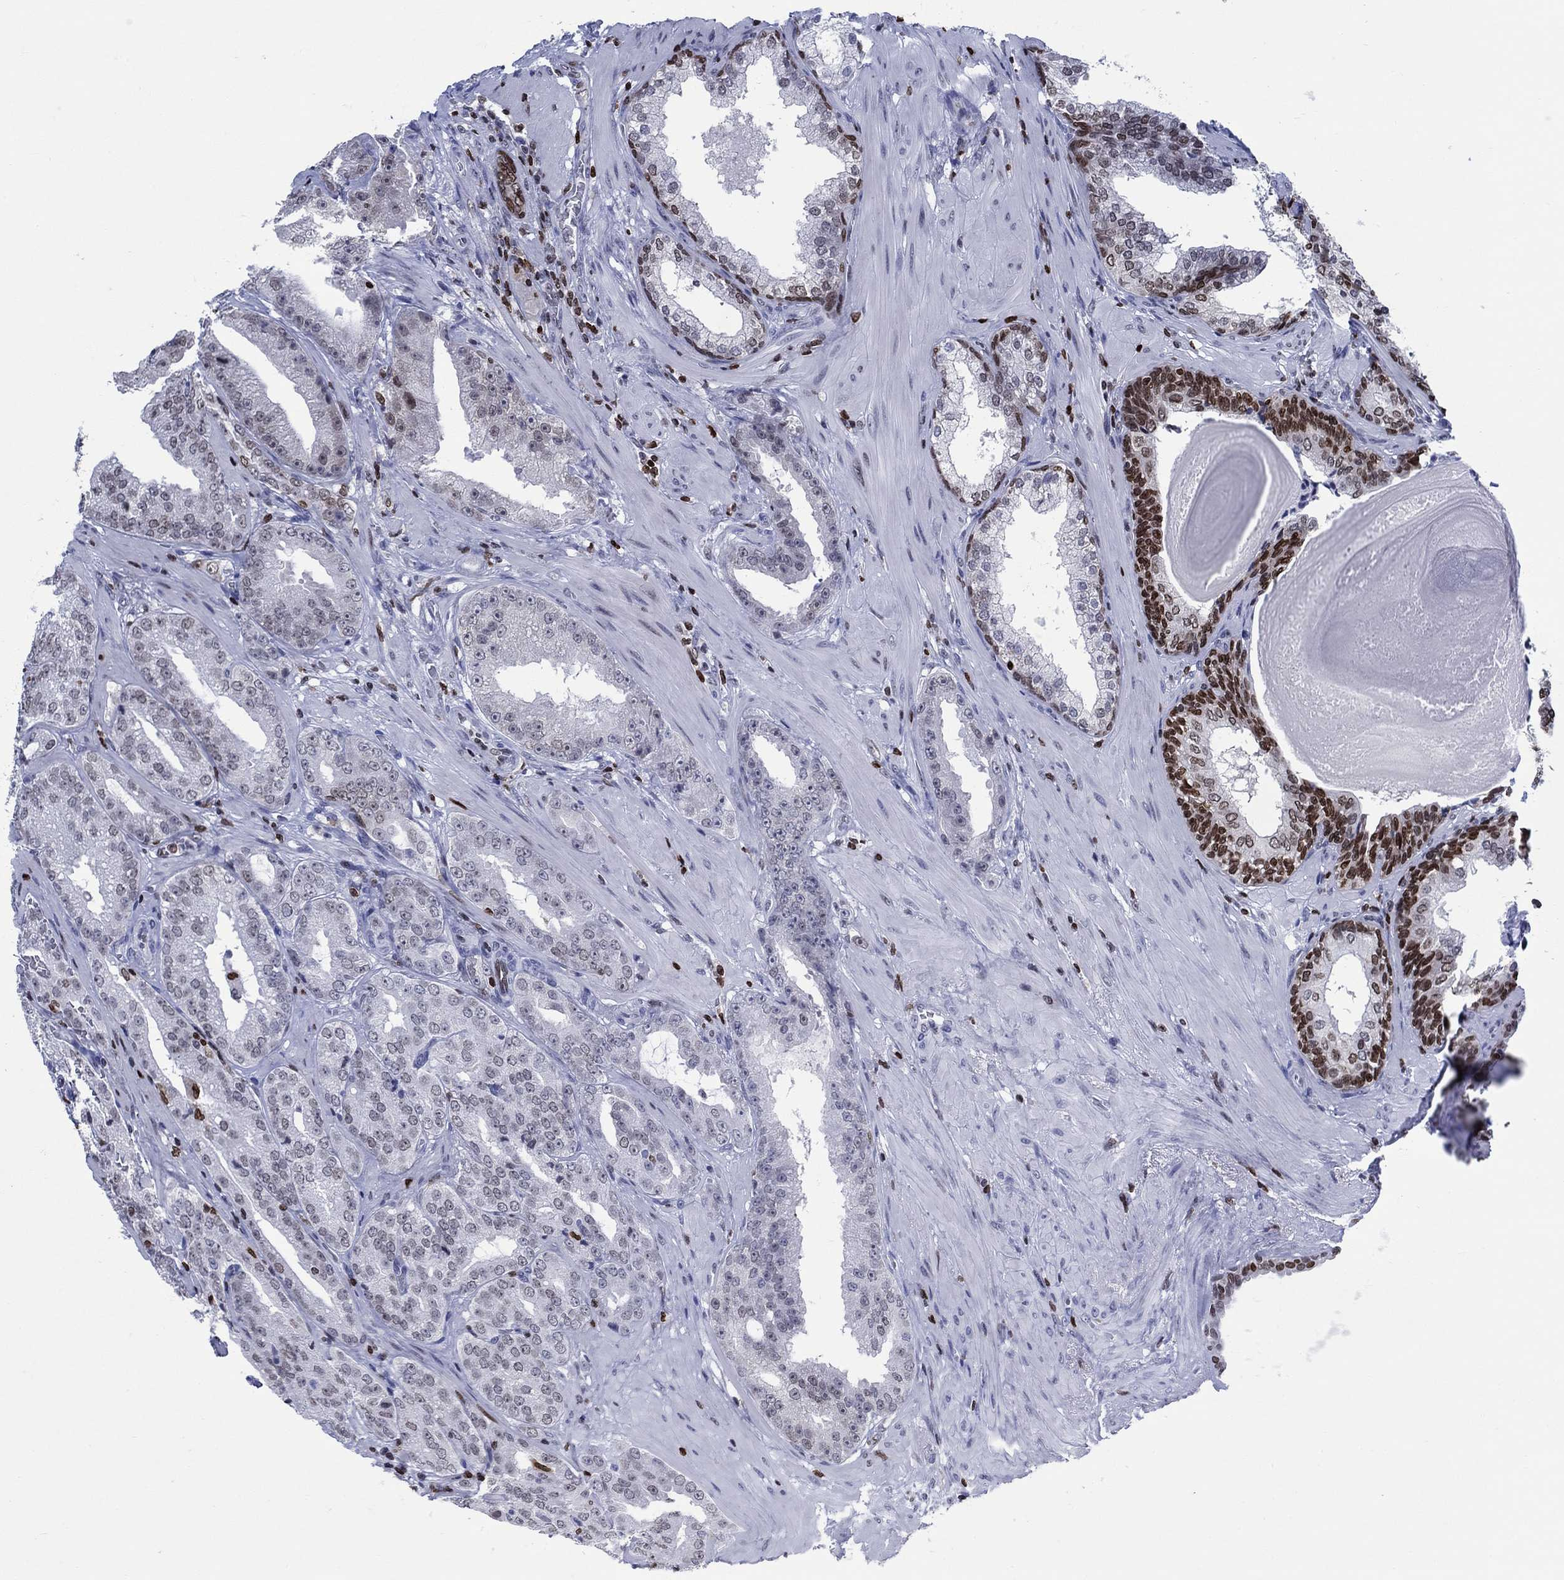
{"staining": {"intensity": "weak", "quantity": "<25%", "location": "nuclear"}, "tissue": "prostate cancer", "cell_type": "Tumor cells", "image_type": "cancer", "snomed": [{"axis": "morphology", "description": "Adenocarcinoma, Low grade"}, {"axis": "topography", "description": "Prostate"}], "caption": "Tumor cells show no significant staining in prostate low-grade adenocarcinoma.", "gene": "HMGA1", "patient": {"sex": "male", "age": 62}}